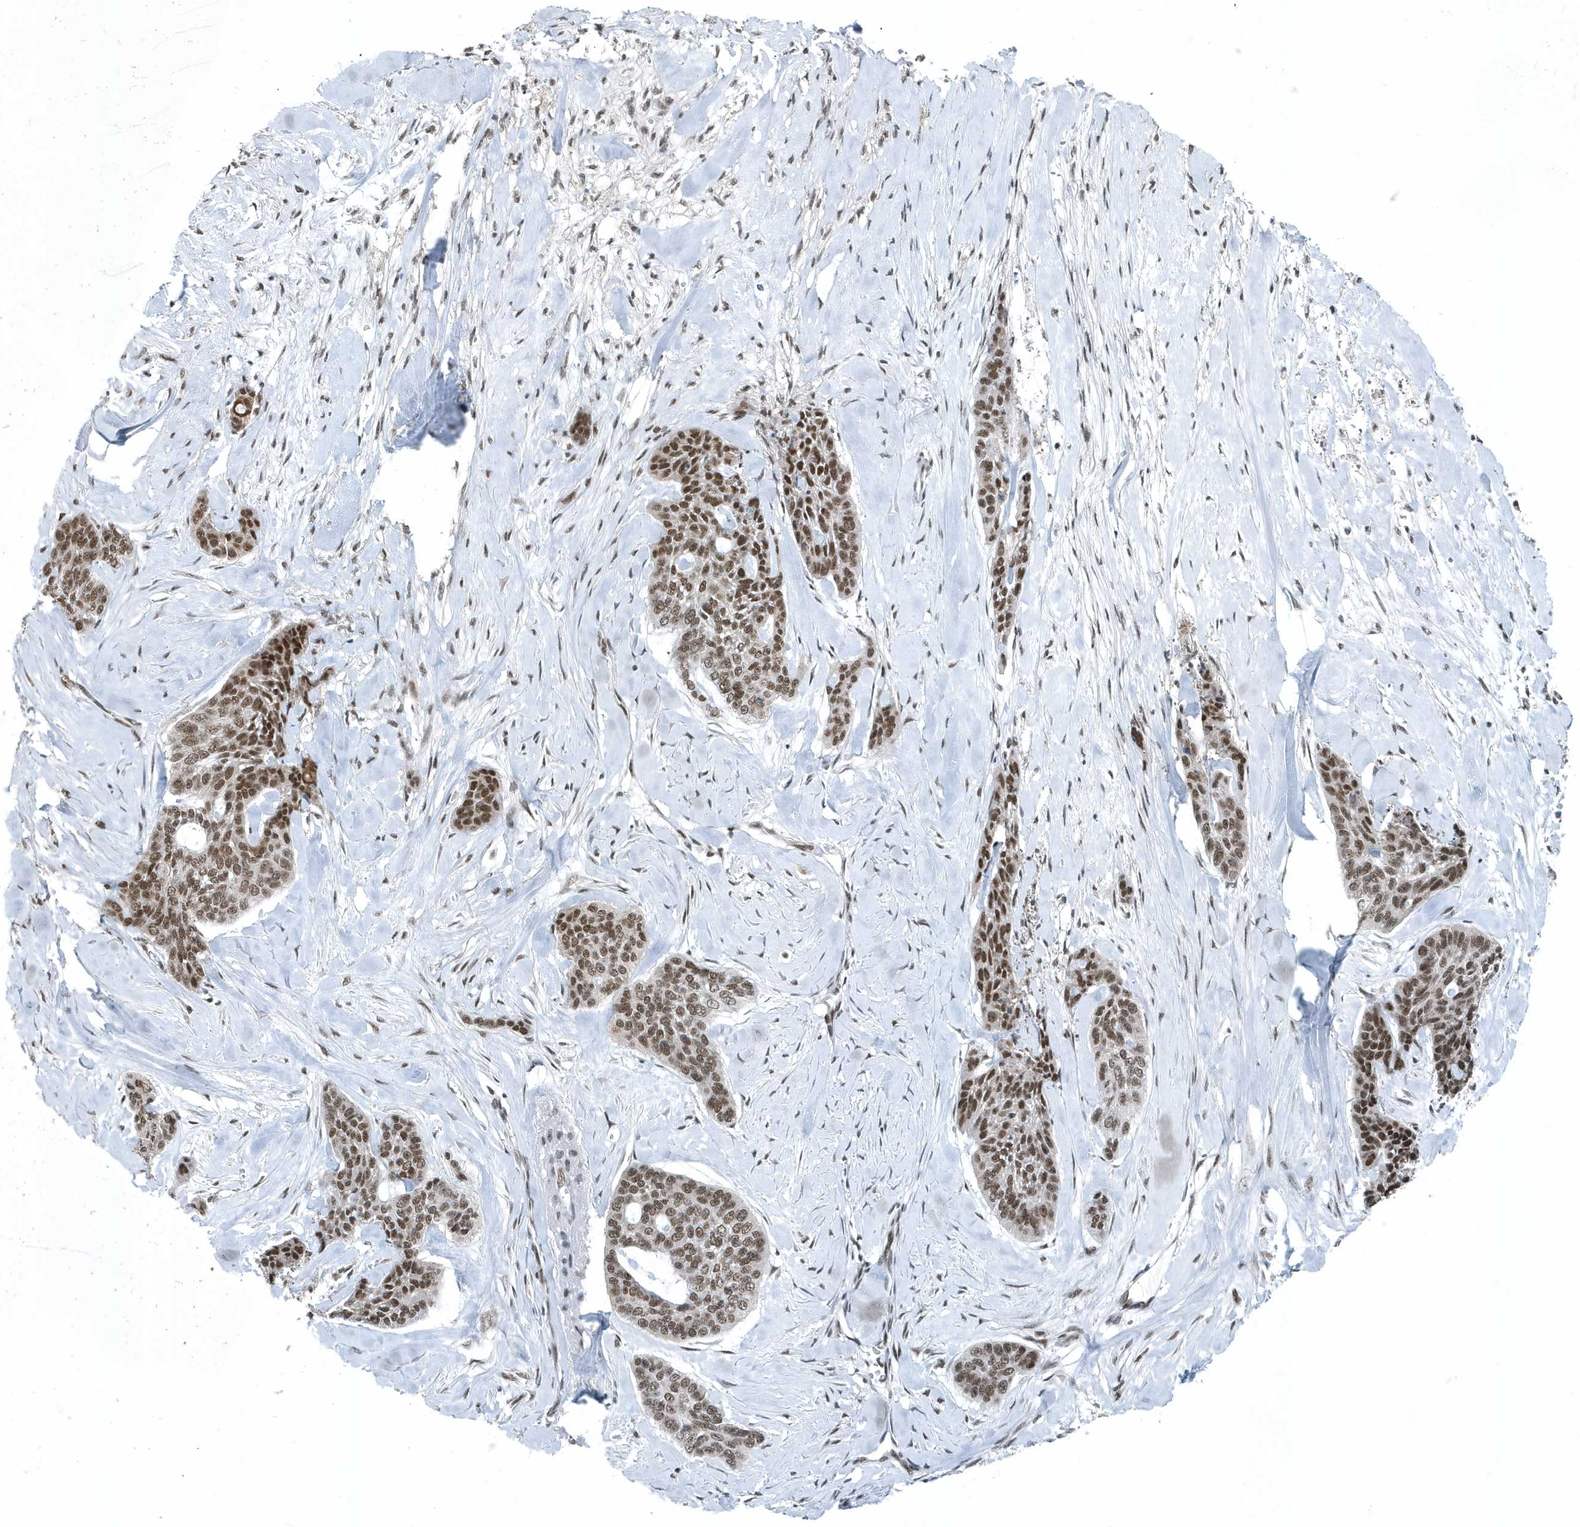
{"staining": {"intensity": "moderate", "quantity": ">75%", "location": "nuclear"}, "tissue": "skin cancer", "cell_type": "Tumor cells", "image_type": "cancer", "snomed": [{"axis": "morphology", "description": "Basal cell carcinoma"}, {"axis": "topography", "description": "Skin"}], "caption": "Protein analysis of skin cancer (basal cell carcinoma) tissue displays moderate nuclear expression in about >75% of tumor cells. The staining is performed using DAB brown chromogen to label protein expression. The nuclei are counter-stained blue using hematoxylin.", "gene": "YTHDC1", "patient": {"sex": "female", "age": 64}}